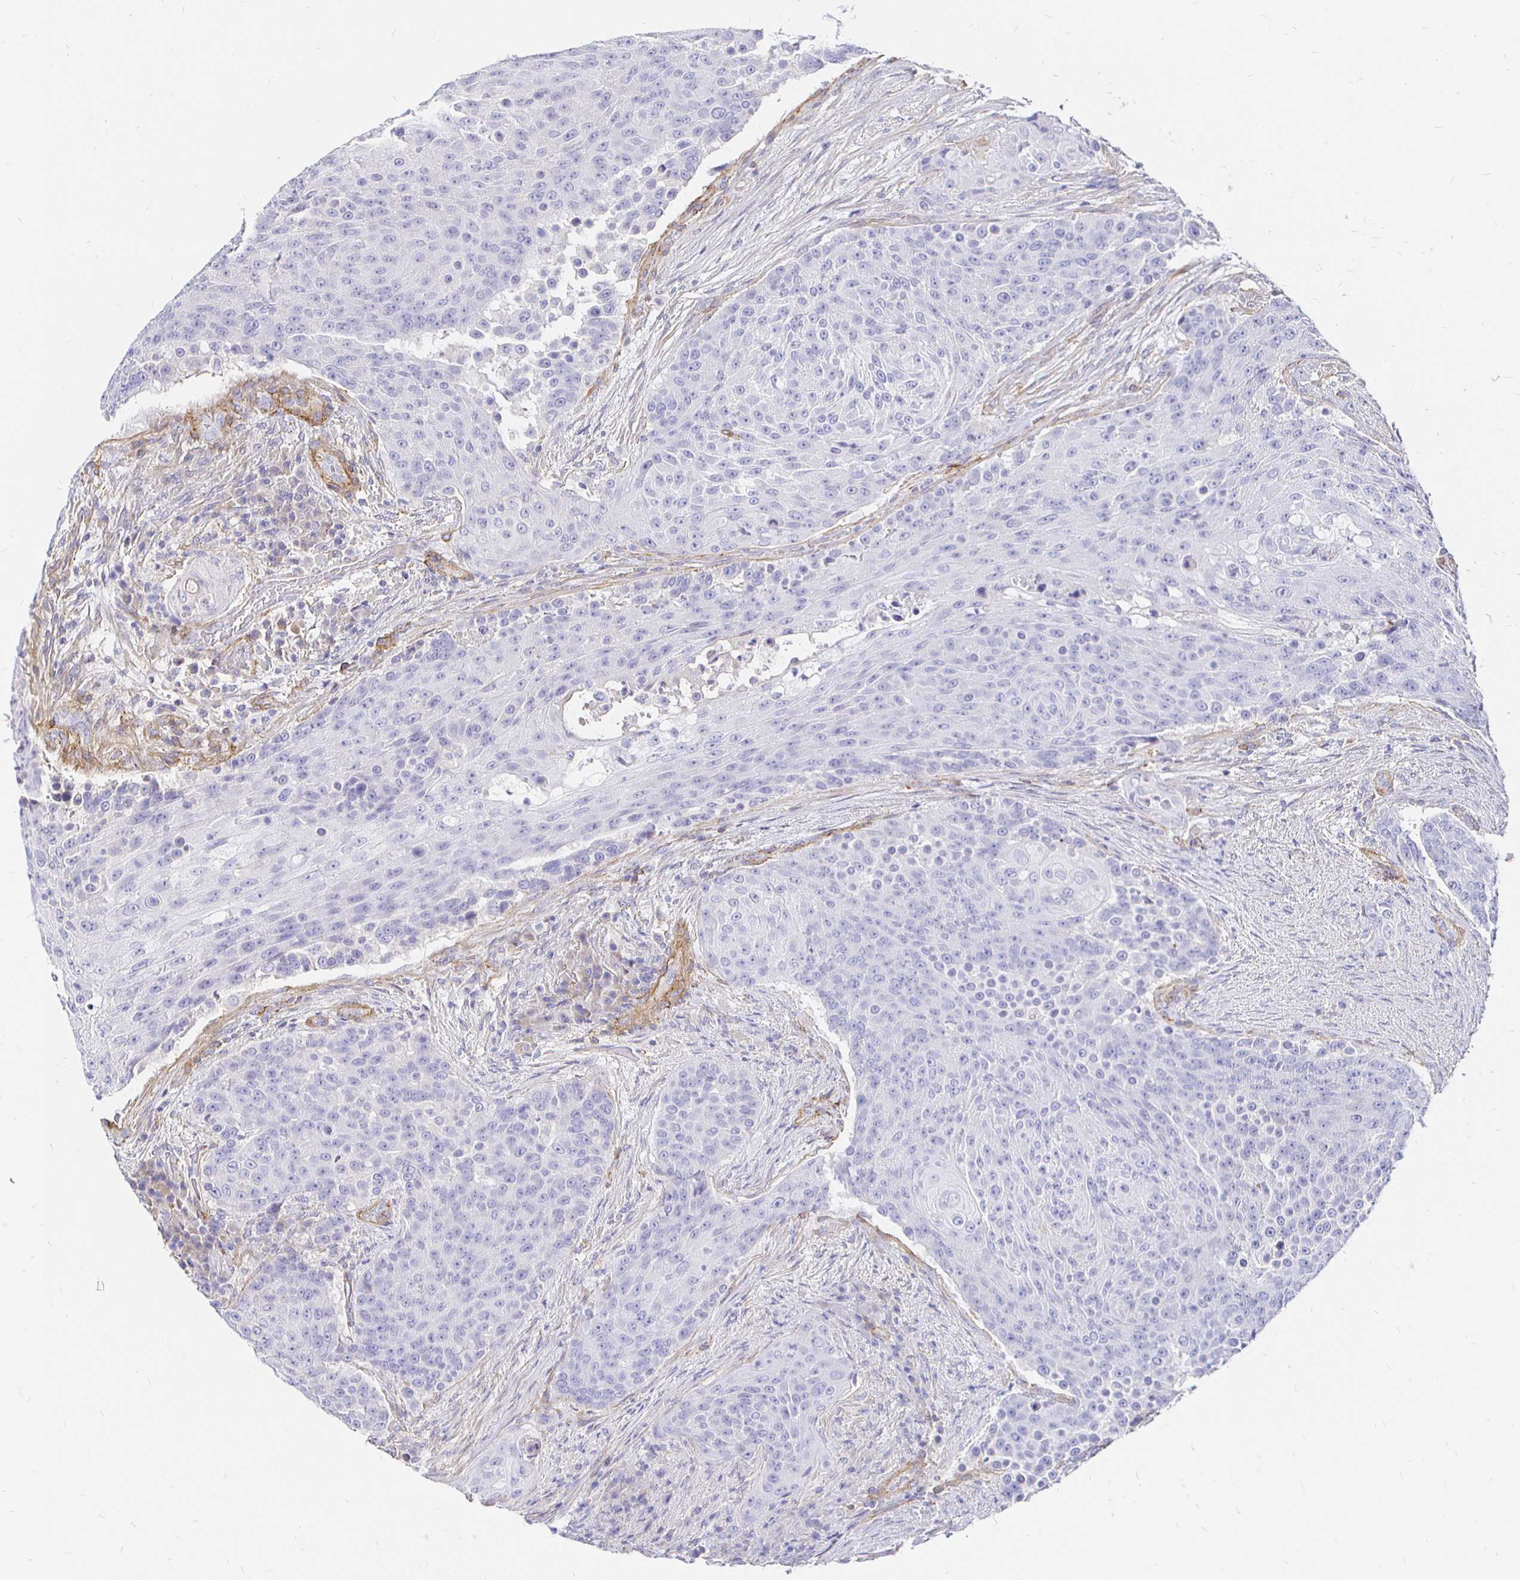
{"staining": {"intensity": "negative", "quantity": "none", "location": "none"}, "tissue": "urothelial cancer", "cell_type": "Tumor cells", "image_type": "cancer", "snomed": [{"axis": "morphology", "description": "Urothelial carcinoma, High grade"}, {"axis": "topography", "description": "Urinary bladder"}], "caption": "The photomicrograph shows no staining of tumor cells in urothelial cancer. (Stains: DAB (3,3'-diaminobenzidine) immunohistochemistry (IHC) with hematoxylin counter stain, Microscopy: brightfield microscopy at high magnification).", "gene": "PALM2AKAP2", "patient": {"sex": "female", "age": 63}}